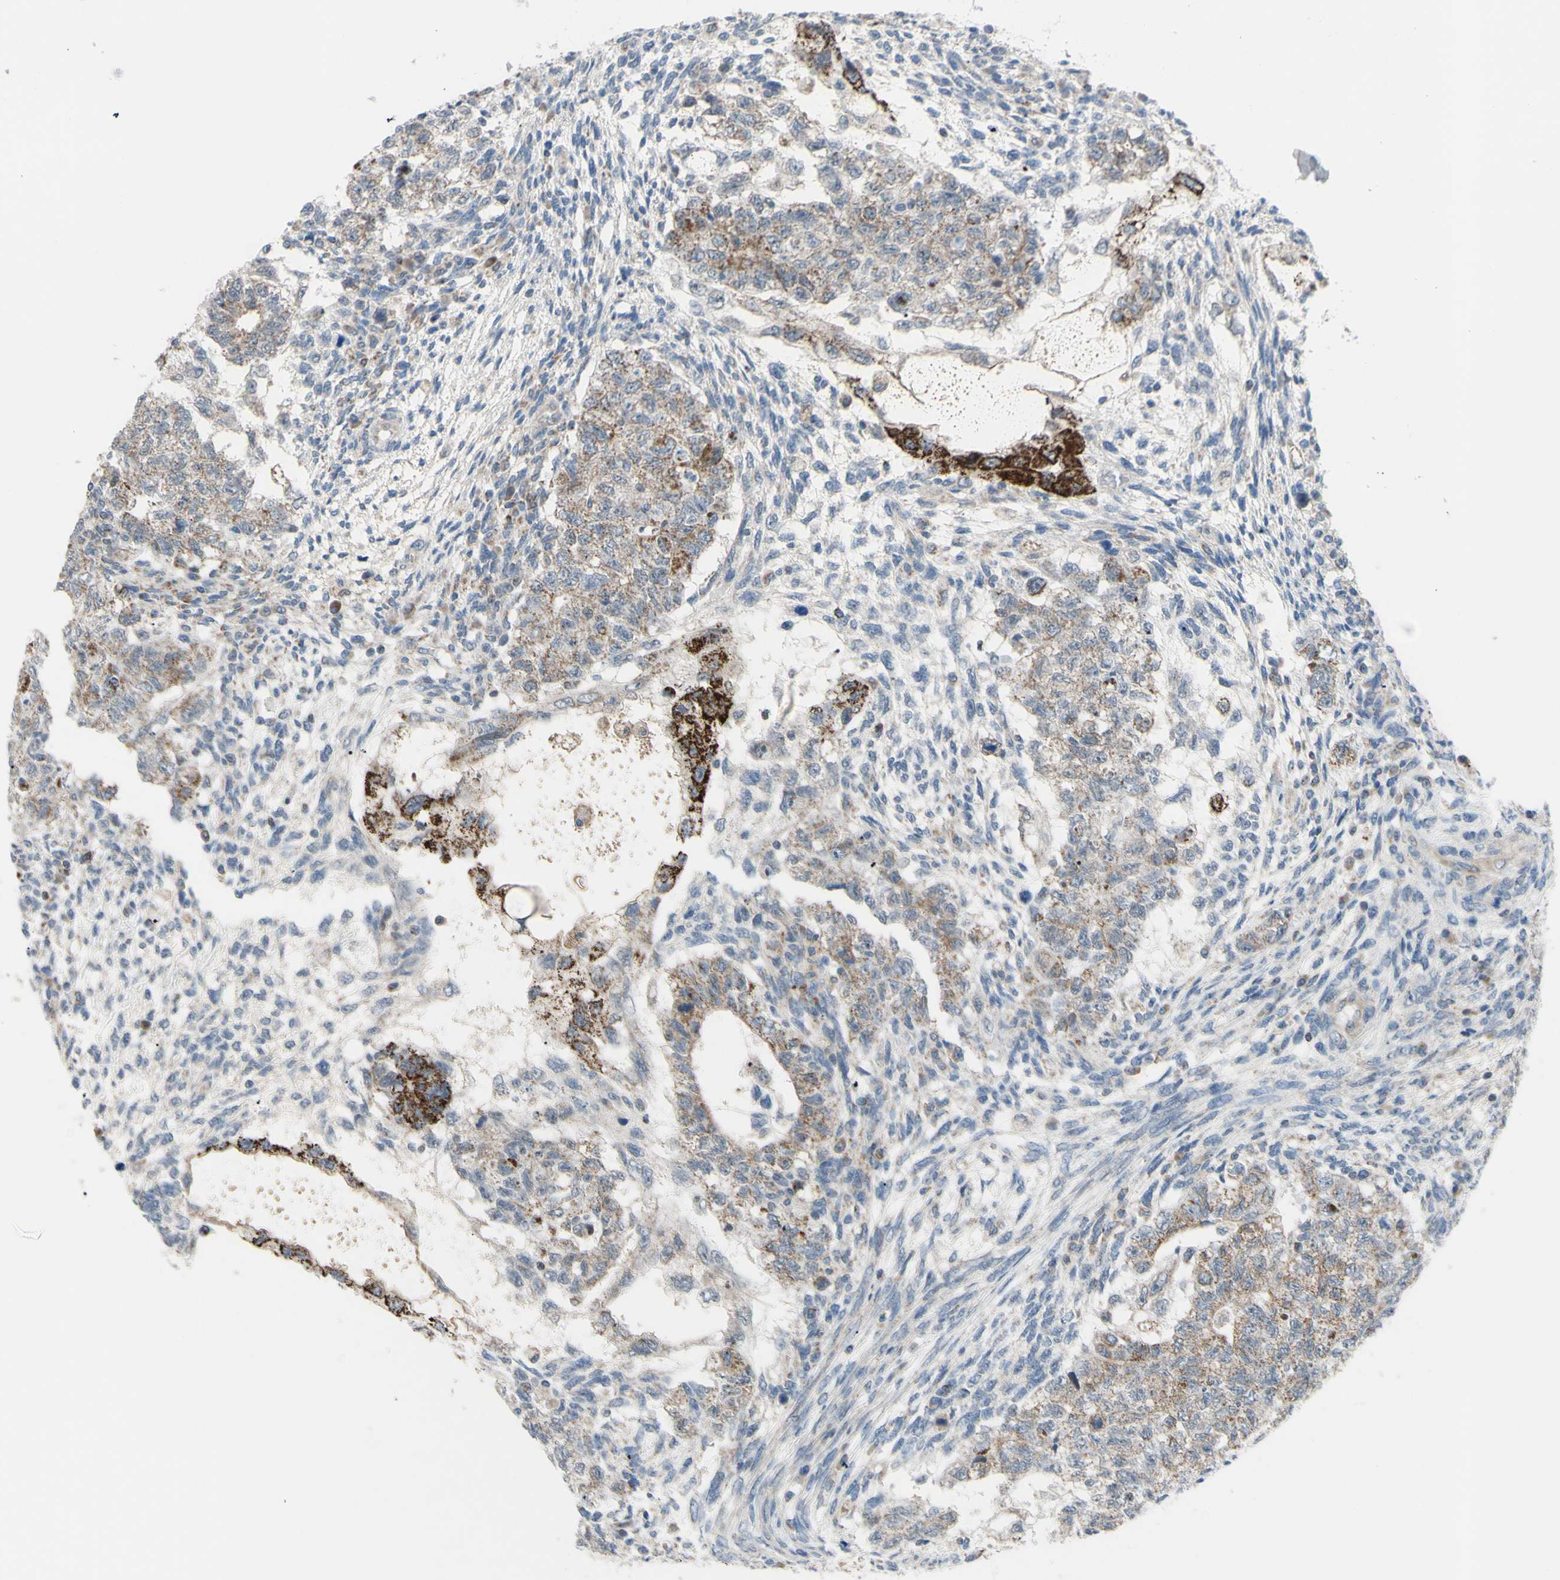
{"staining": {"intensity": "weak", "quantity": "25%-75%", "location": "cytoplasmic/membranous"}, "tissue": "testis cancer", "cell_type": "Tumor cells", "image_type": "cancer", "snomed": [{"axis": "morphology", "description": "Normal tissue, NOS"}, {"axis": "morphology", "description": "Carcinoma, Embryonal, NOS"}, {"axis": "topography", "description": "Testis"}], "caption": "The histopathology image shows immunohistochemical staining of testis cancer (embryonal carcinoma). There is weak cytoplasmic/membranous positivity is appreciated in approximately 25%-75% of tumor cells.", "gene": "GLT8D1", "patient": {"sex": "male", "age": 36}}